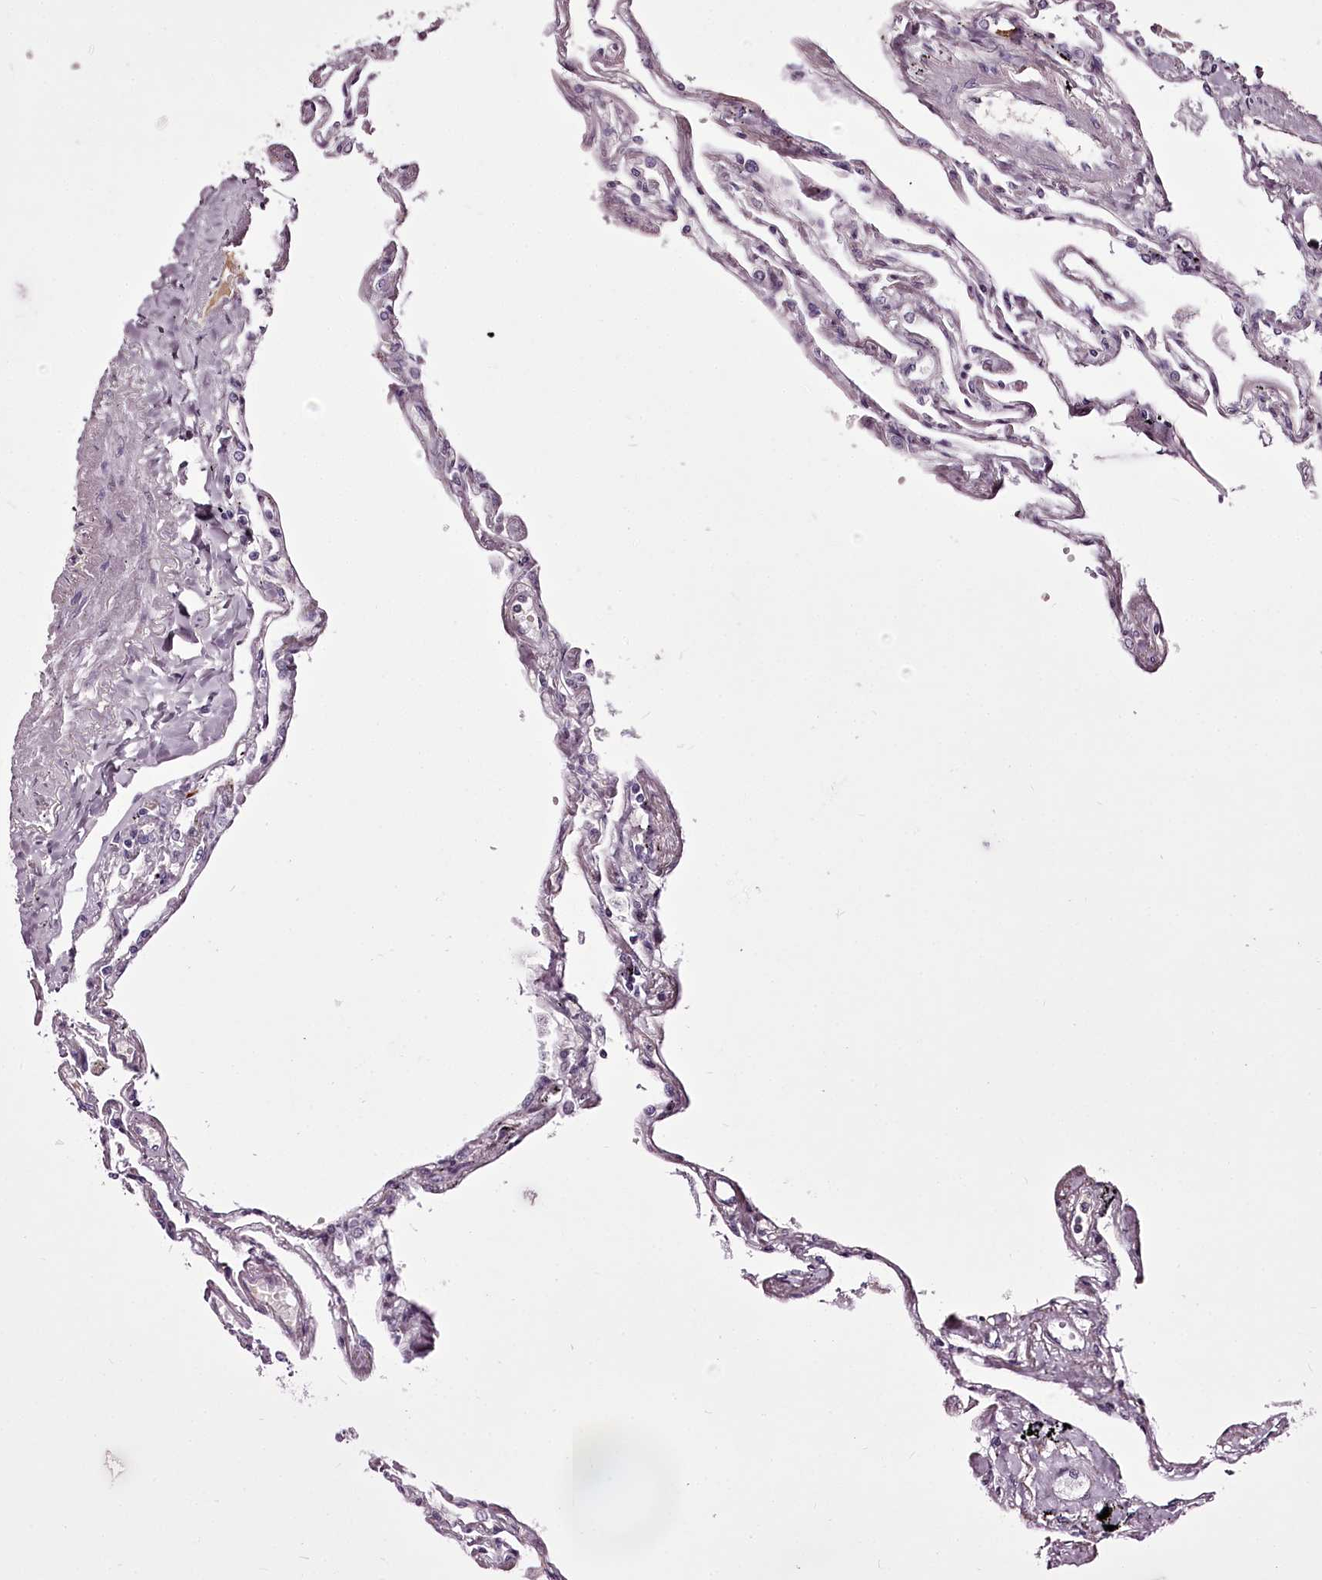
{"staining": {"intensity": "negative", "quantity": "none", "location": "none"}, "tissue": "lung", "cell_type": "Alveolar cells", "image_type": "normal", "snomed": [{"axis": "morphology", "description": "Normal tissue, NOS"}, {"axis": "topography", "description": "Lung"}], "caption": "Unremarkable lung was stained to show a protein in brown. There is no significant staining in alveolar cells.", "gene": "C1orf56", "patient": {"sex": "female", "age": 67}}